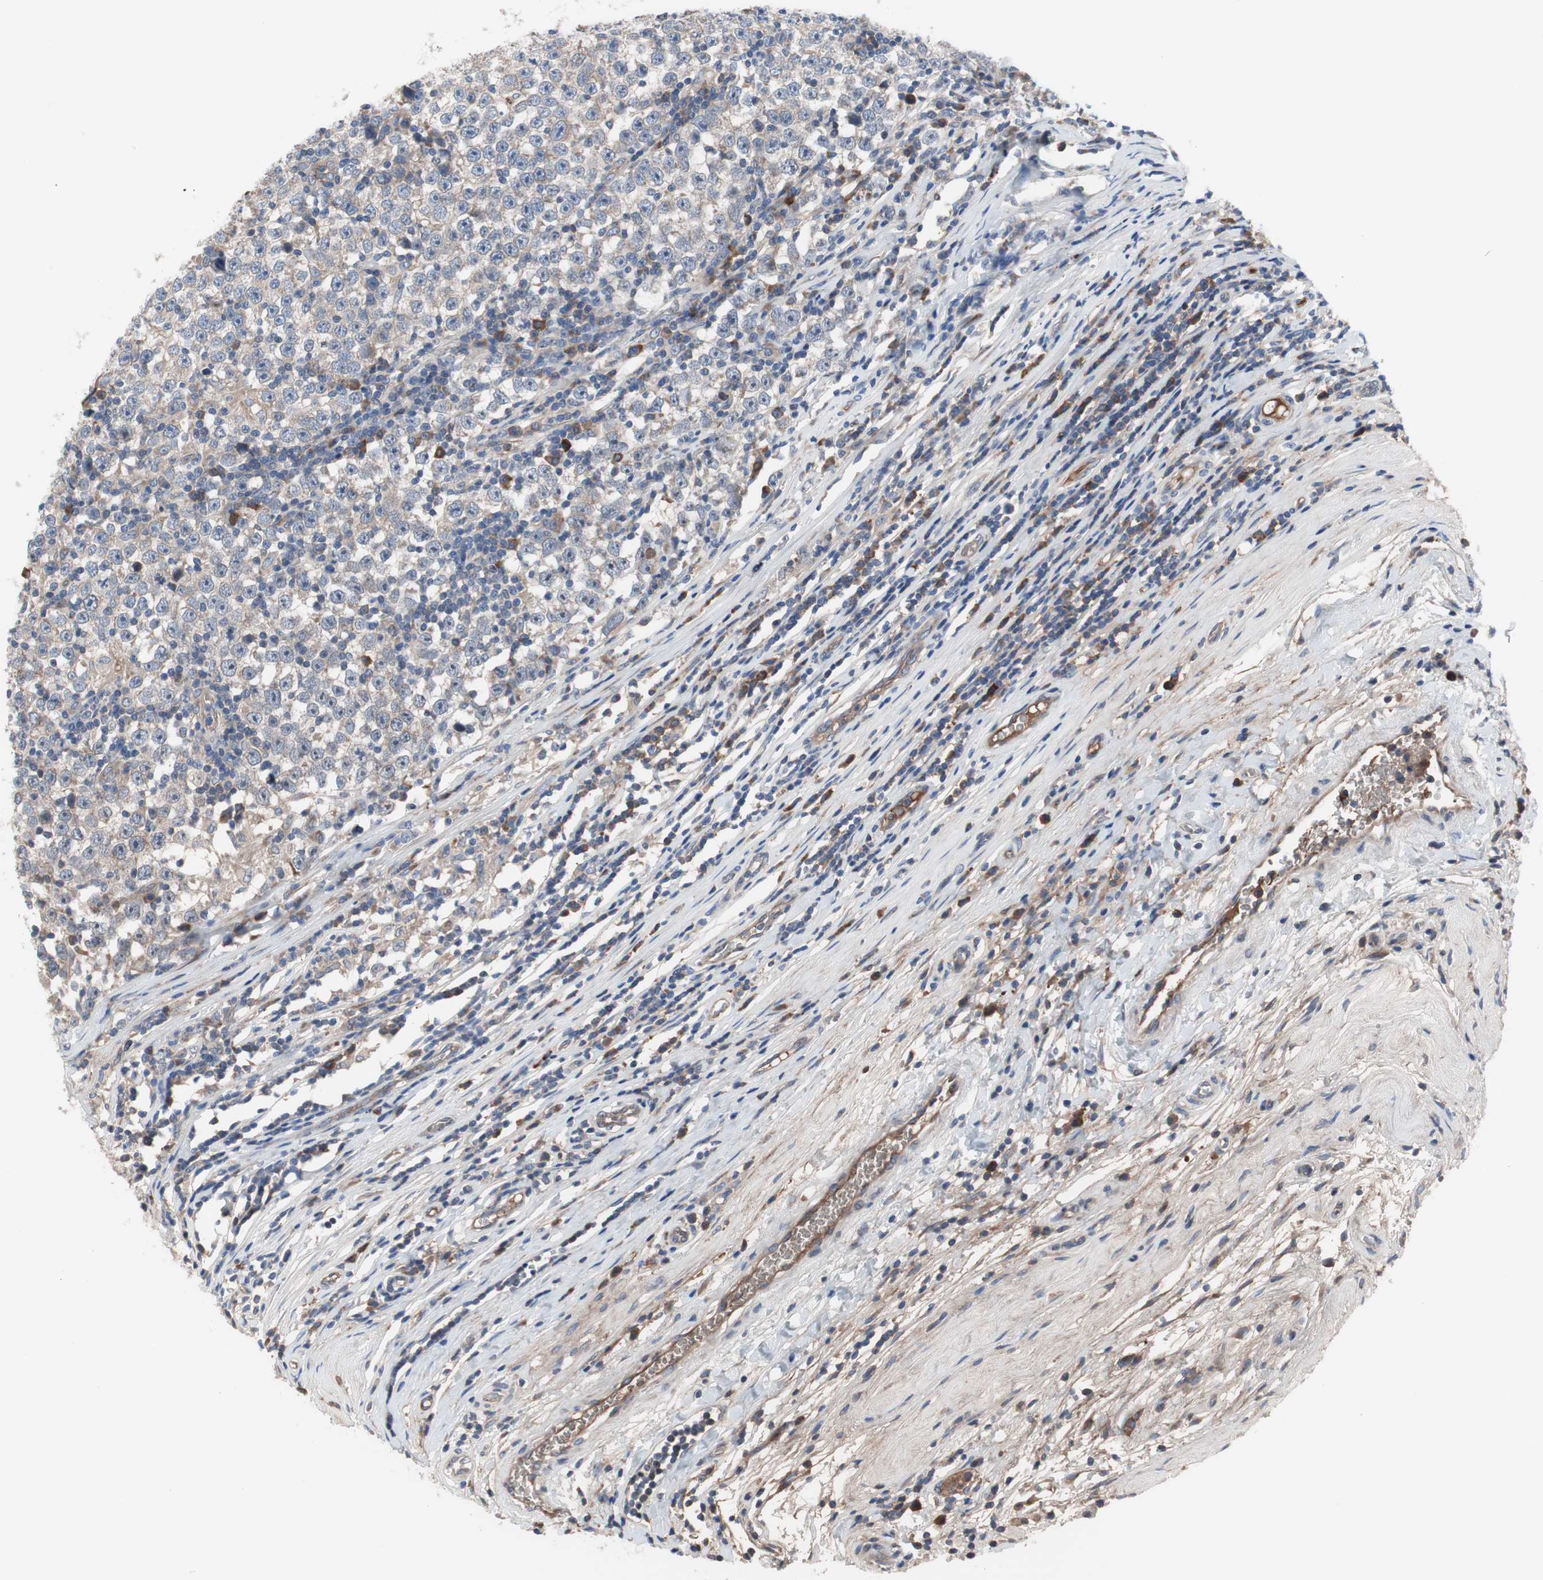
{"staining": {"intensity": "negative", "quantity": "none", "location": "none"}, "tissue": "testis cancer", "cell_type": "Tumor cells", "image_type": "cancer", "snomed": [{"axis": "morphology", "description": "Seminoma, NOS"}, {"axis": "topography", "description": "Testis"}], "caption": "IHC photomicrograph of neoplastic tissue: human testis seminoma stained with DAB demonstrates no significant protein positivity in tumor cells.", "gene": "KANSL1", "patient": {"sex": "male", "age": 43}}